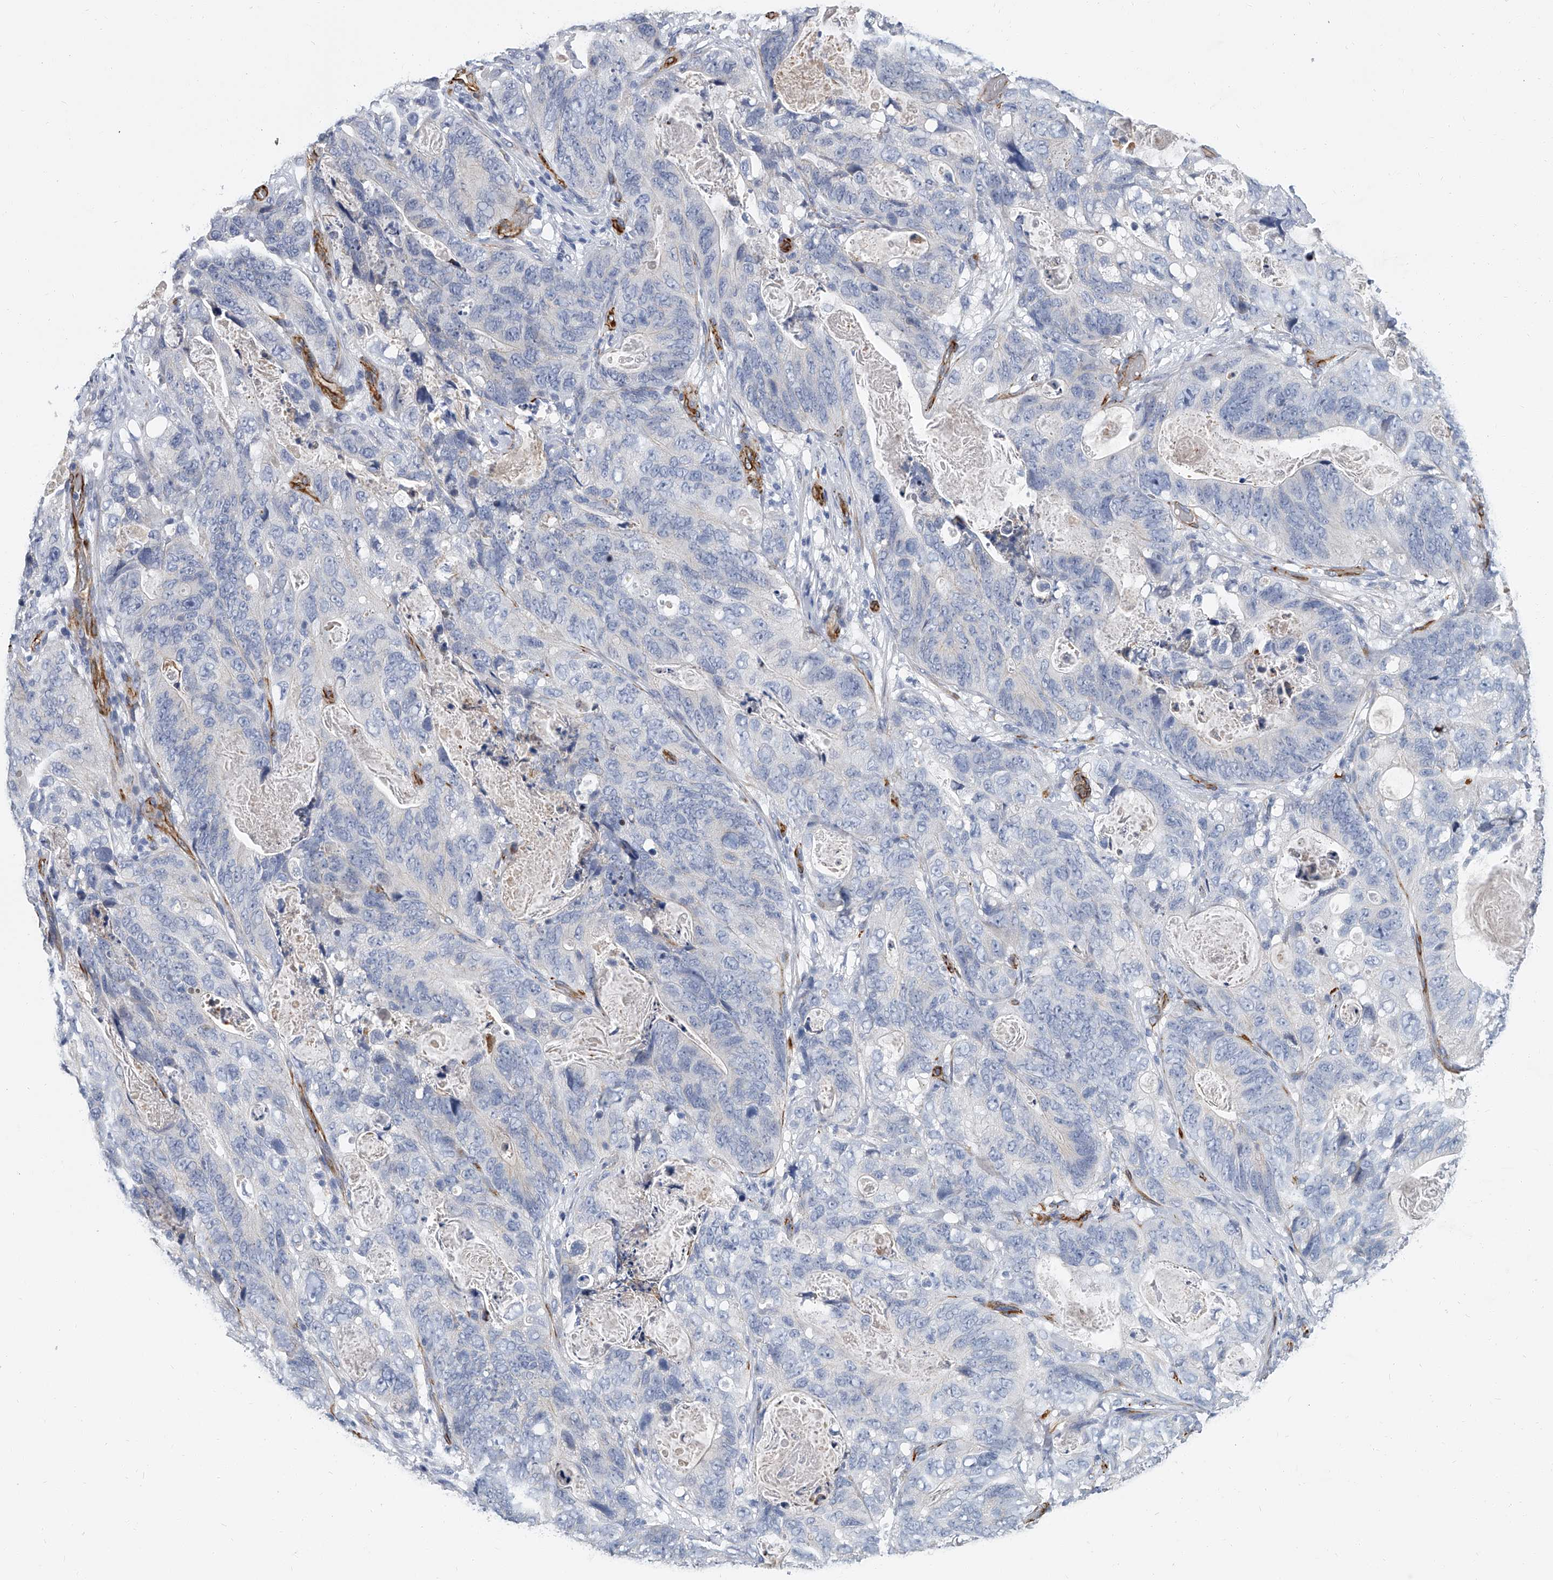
{"staining": {"intensity": "negative", "quantity": "none", "location": "none"}, "tissue": "stomach cancer", "cell_type": "Tumor cells", "image_type": "cancer", "snomed": [{"axis": "morphology", "description": "Normal tissue, NOS"}, {"axis": "morphology", "description": "Adenocarcinoma, NOS"}, {"axis": "topography", "description": "Stomach"}], "caption": "Tumor cells show no significant positivity in stomach adenocarcinoma.", "gene": "KIRREL1", "patient": {"sex": "female", "age": 89}}